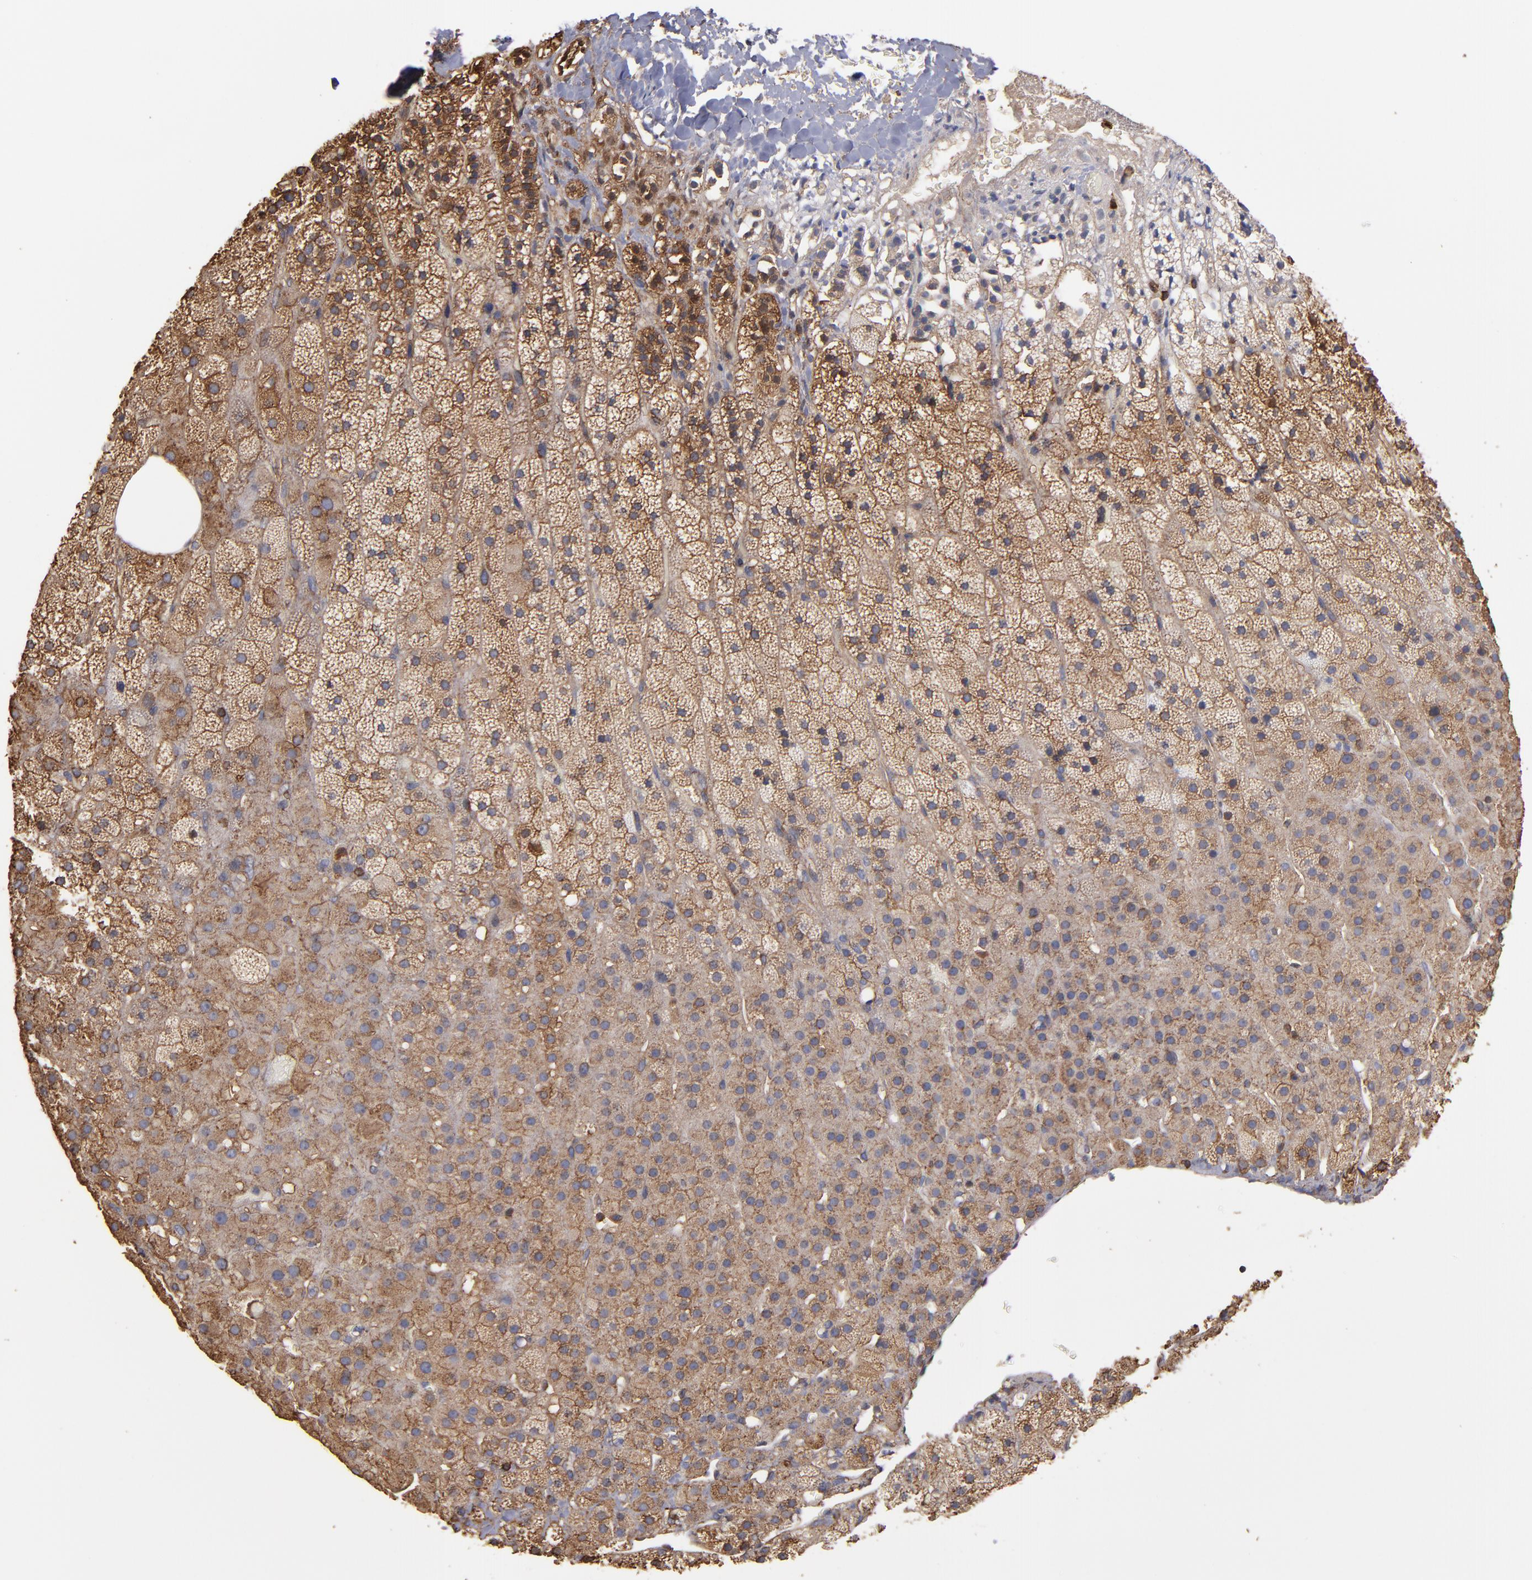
{"staining": {"intensity": "moderate", "quantity": "25%-75%", "location": "cytoplasmic/membranous"}, "tissue": "adrenal gland", "cell_type": "Glandular cells", "image_type": "normal", "snomed": [{"axis": "morphology", "description": "Normal tissue, NOS"}, {"axis": "topography", "description": "Adrenal gland"}], "caption": "Normal adrenal gland shows moderate cytoplasmic/membranous expression in about 25%-75% of glandular cells.", "gene": "ACTN4", "patient": {"sex": "male", "age": 35}}